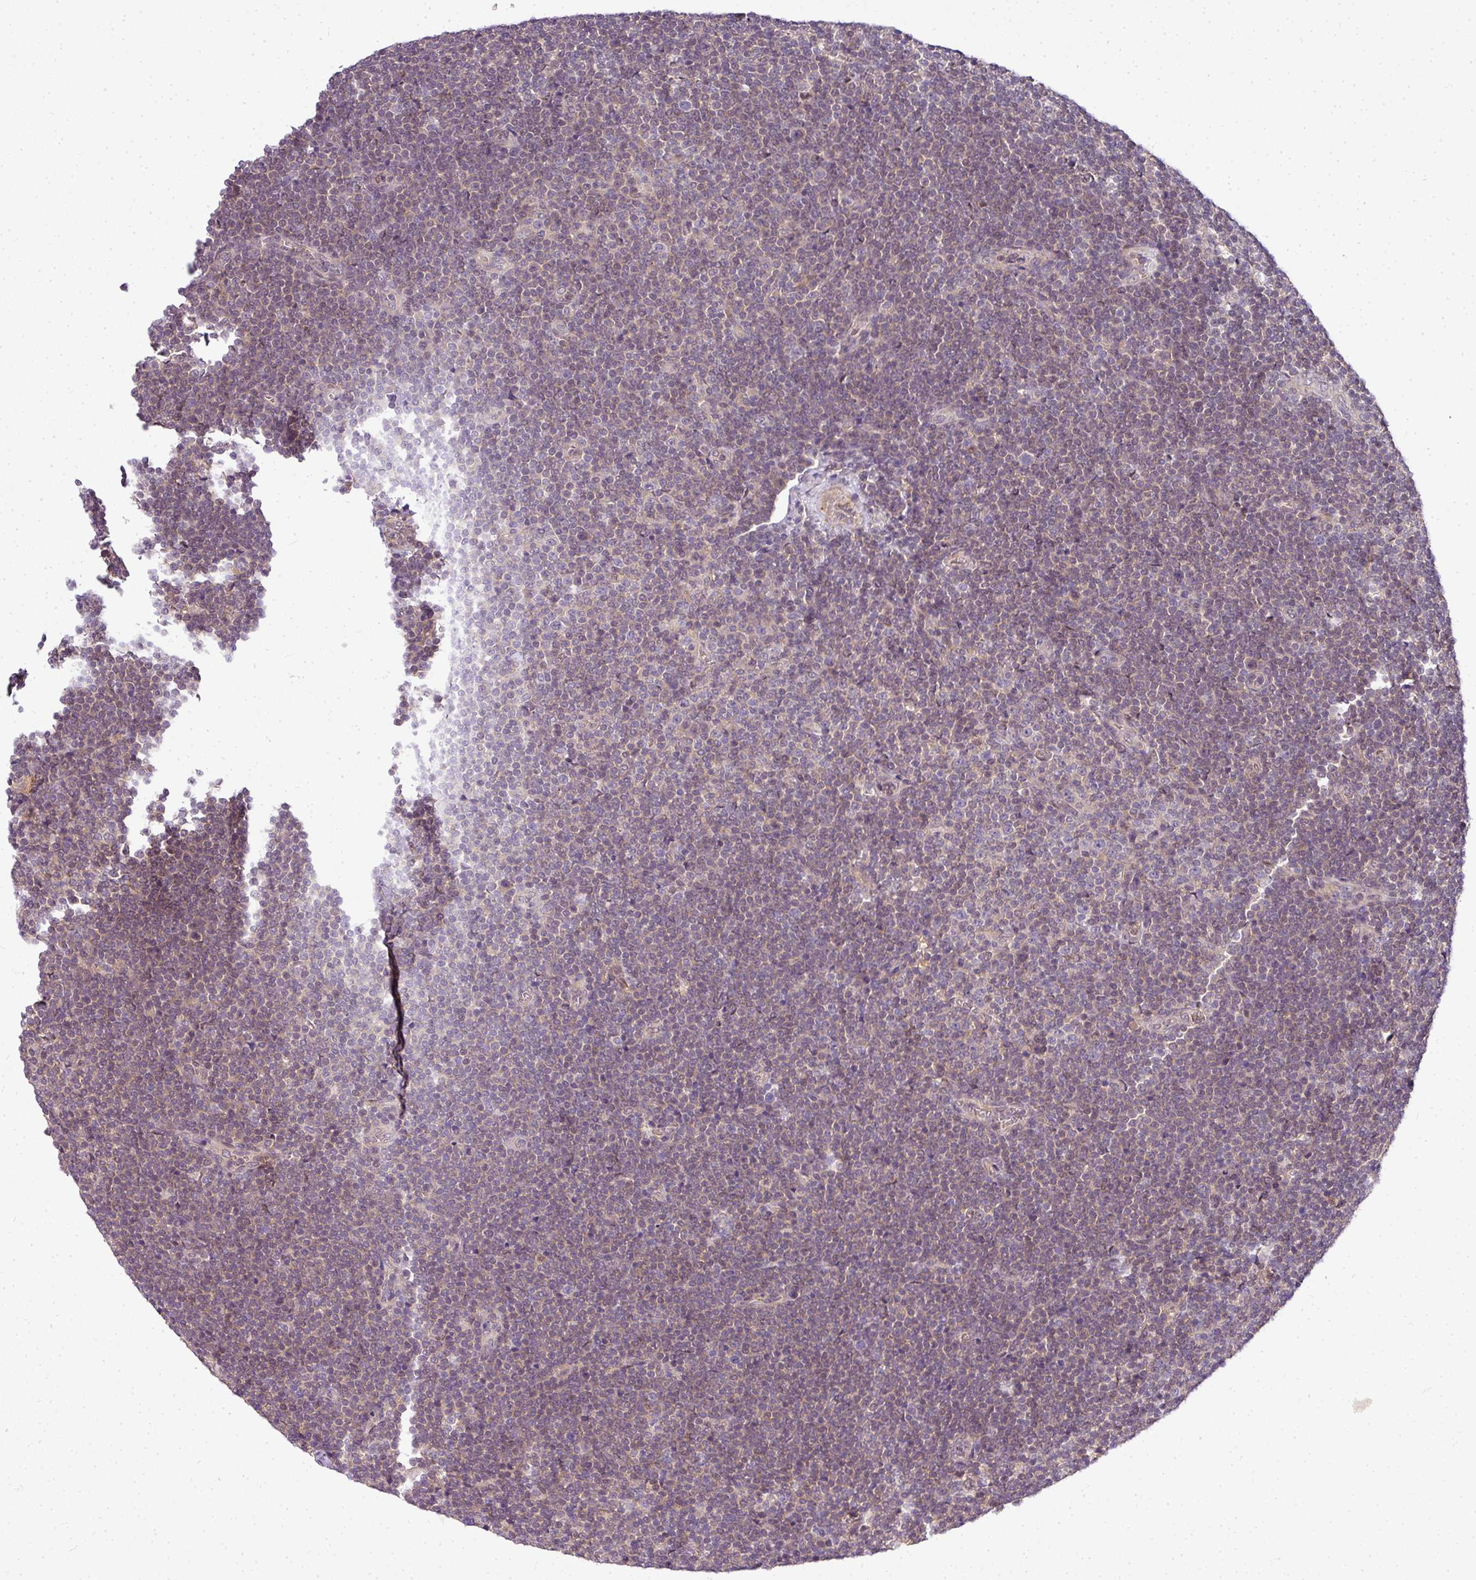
{"staining": {"intensity": "negative", "quantity": "none", "location": "none"}, "tissue": "lymphoma", "cell_type": "Tumor cells", "image_type": "cancer", "snomed": [{"axis": "morphology", "description": "Malignant lymphoma, non-Hodgkin's type, Low grade"}, {"axis": "topography", "description": "Lymph node"}], "caption": "The image exhibits no staining of tumor cells in malignant lymphoma, non-Hodgkin's type (low-grade).", "gene": "ADH5", "patient": {"sex": "male", "age": 48}}